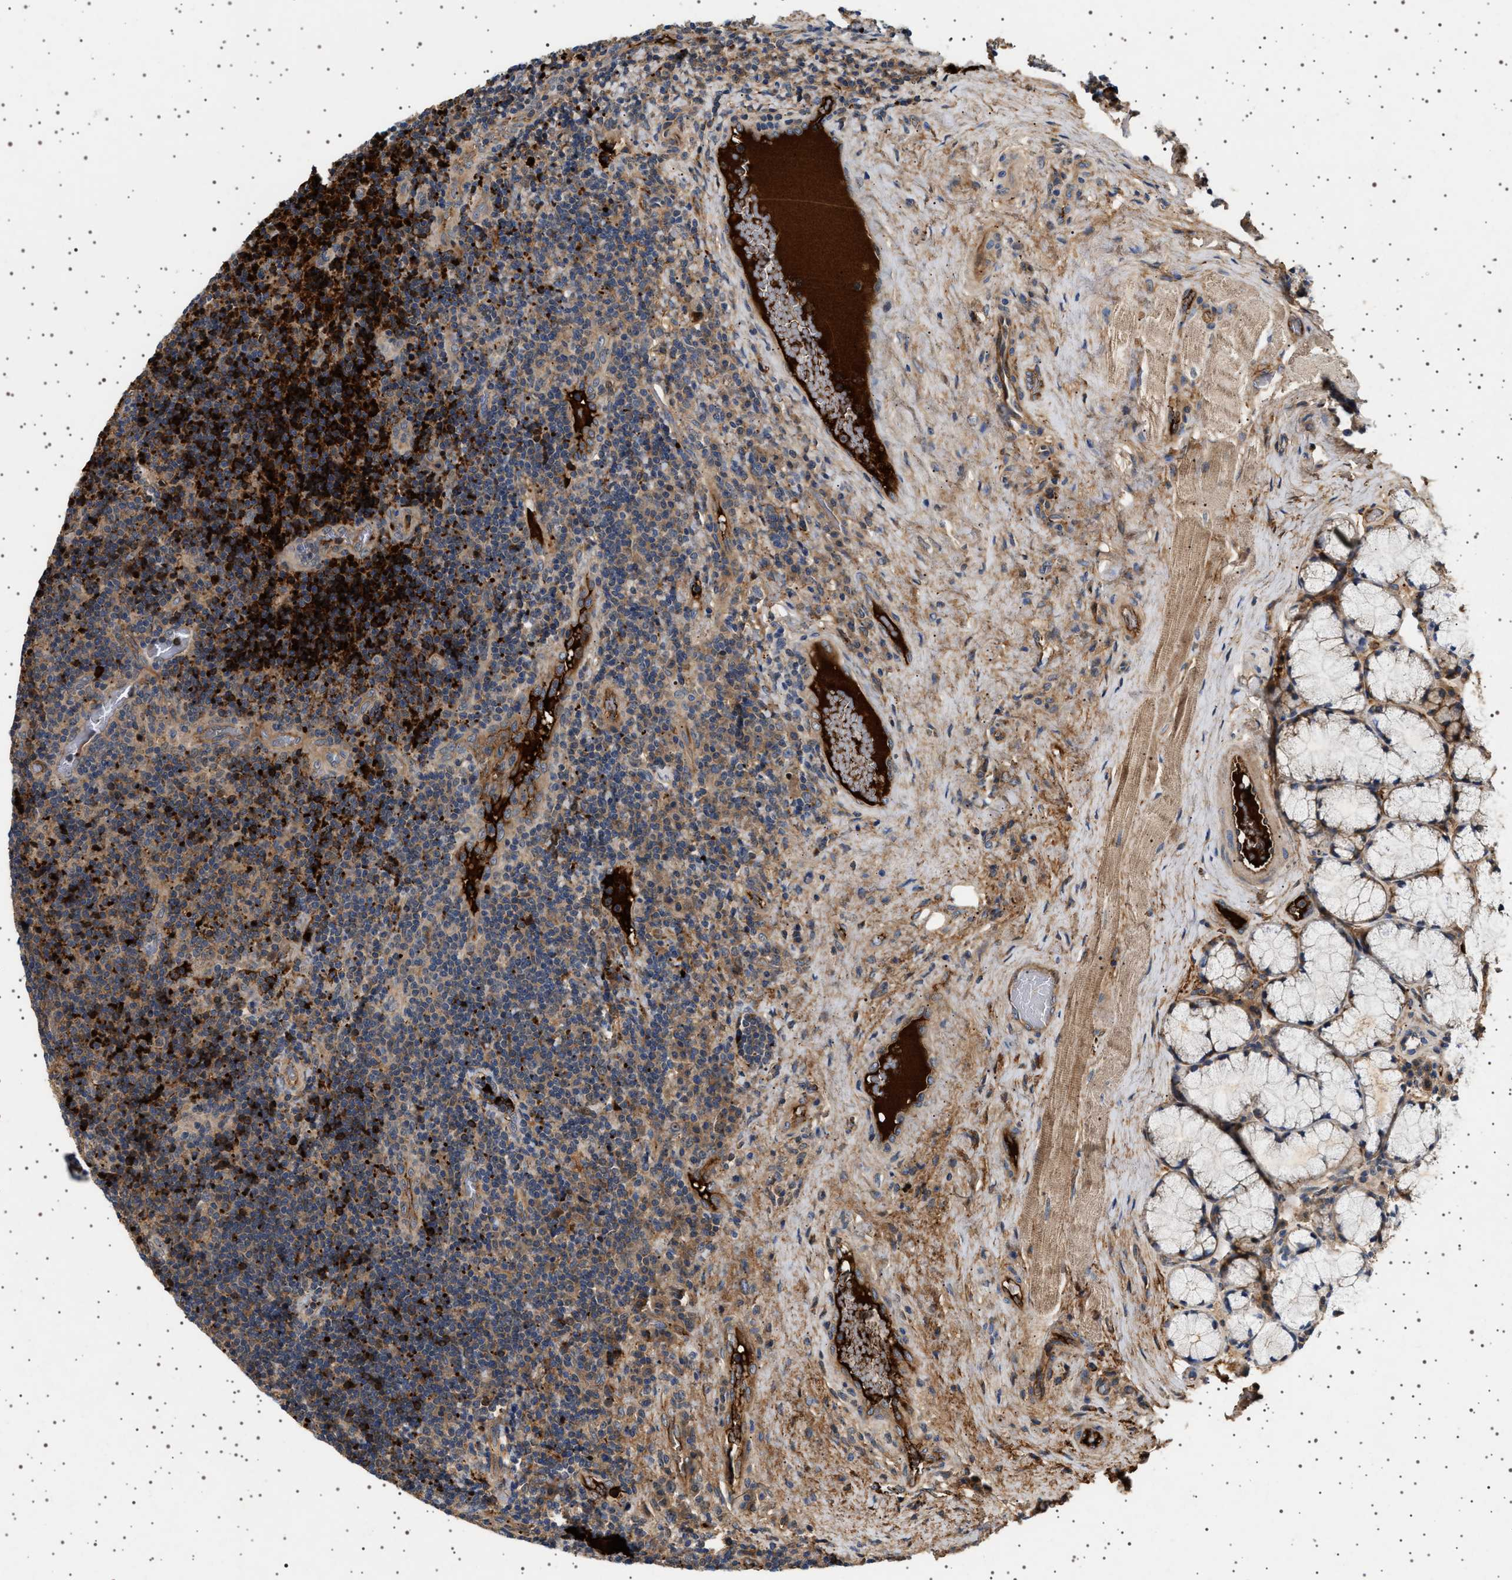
{"staining": {"intensity": "moderate", "quantity": "25%-75%", "location": "cytoplasmic/membranous"}, "tissue": "lymphoma", "cell_type": "Tumor cells", "image_type": "cancer", "snomed": [{"axis": "morphology", "description": "Malignant lymphoma, non-Hodgkin's type, High grade"}, {"axis": "topography", "description": "Tonsil"}], "caption": "Moderate cytoplasmic/membranous expression for a protein is identified in about 25%-75% of tumor cells of lymphoma using IHC.", "gene": "FICD", "patient": {"sex": "female", "age": 36}}